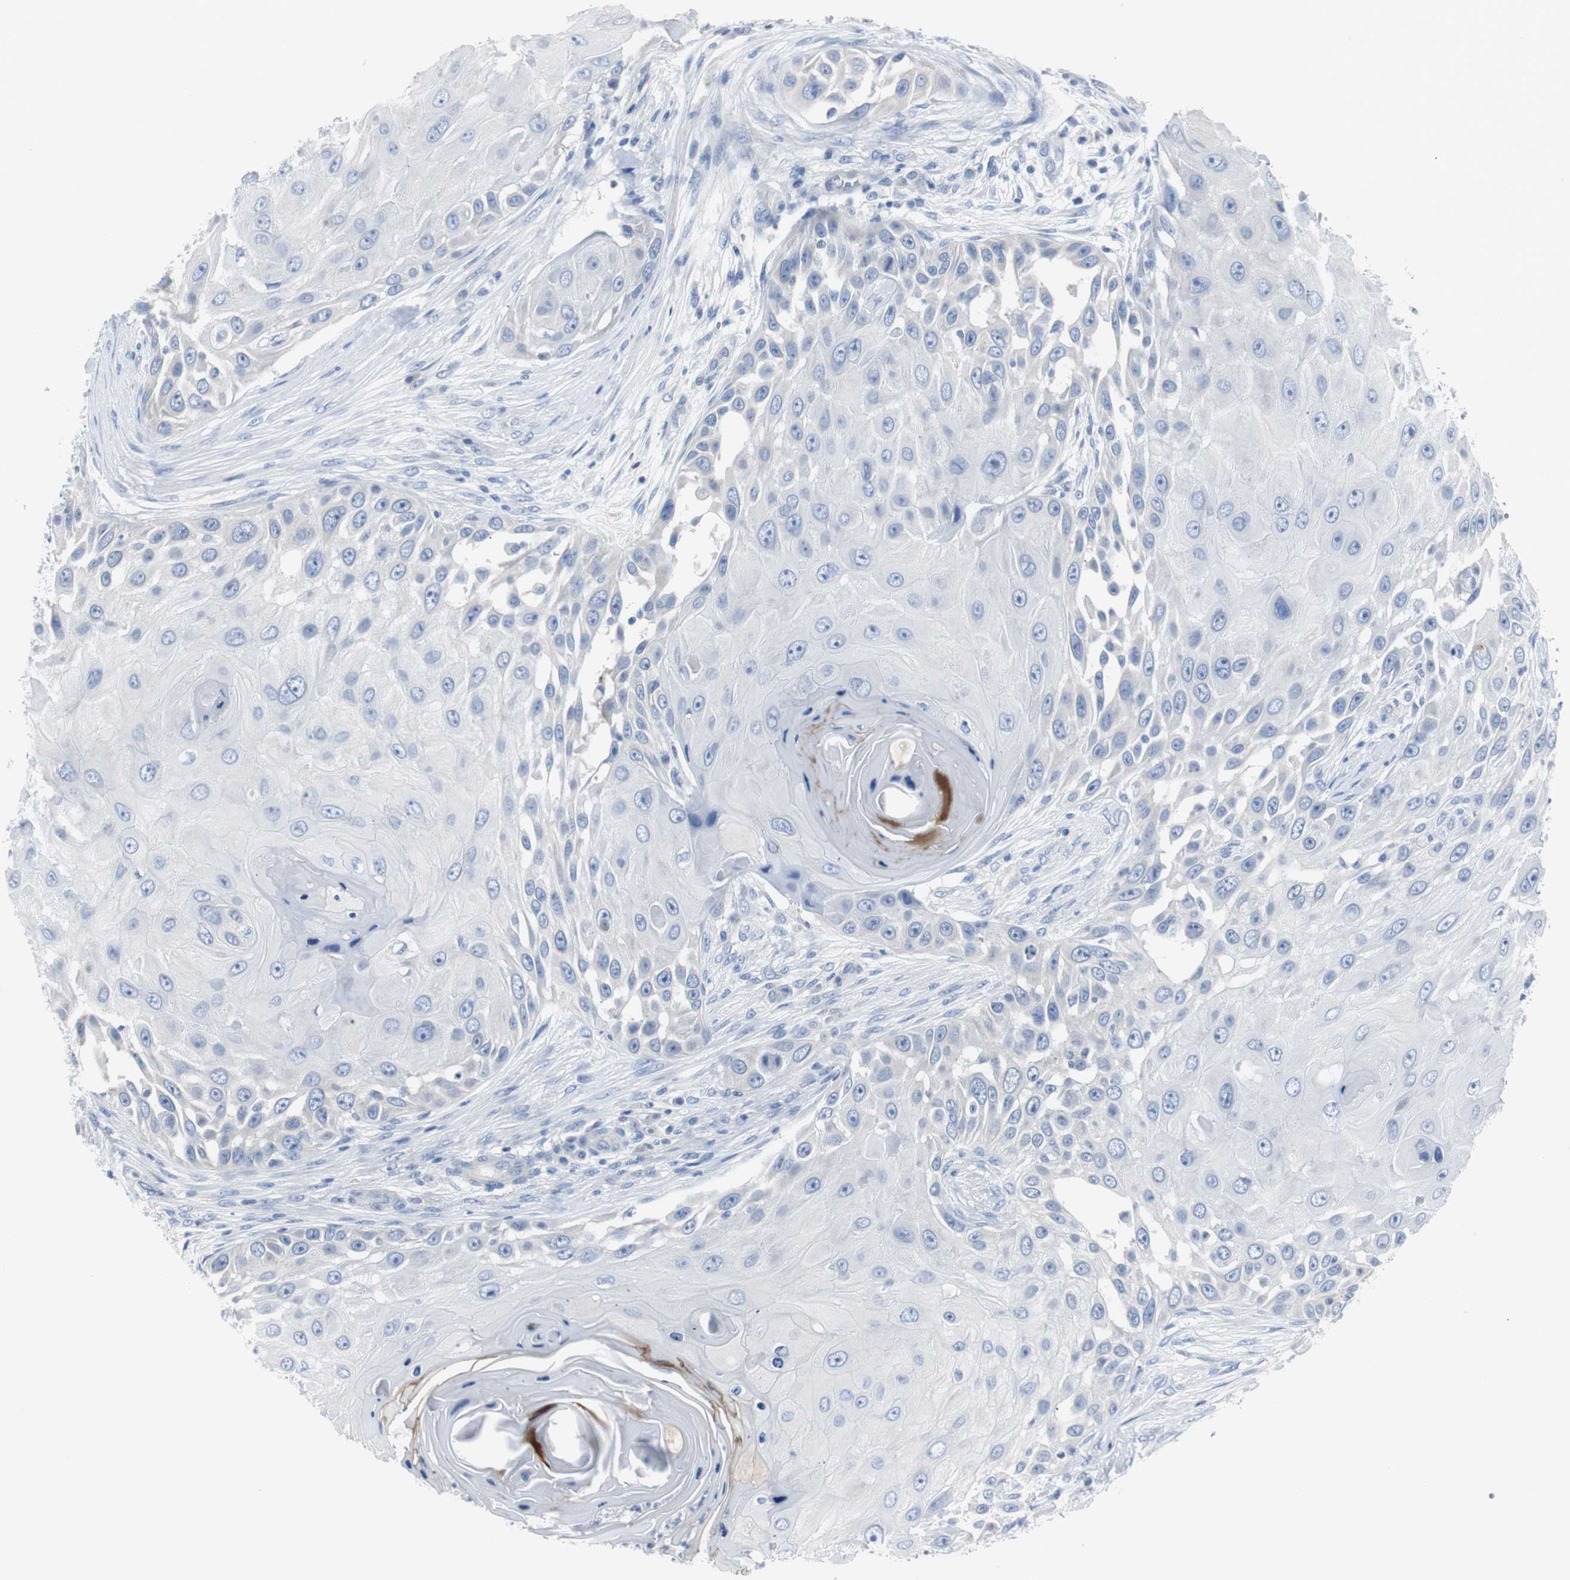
{"staining": {"intensity": "negative", "quantity": "none", "location": "none"}, "tissue": "skin cancer", "cell_type": "Tumor cells", "image_type": "cancer", "snomed": [{"axis": "morphology", "description": "Squamous cell carcinoma, NOS"}, {"axis": "topography", "description": "Skin"}], "caption": "Skin cancer was stained to show a protein in brown. There is no significant expression in tumor cells. (Immunohistochemistry, brightfield microscopy, high magnification).", "gene": "RASA1", "patient": {"sex": "female", "age": 44}}